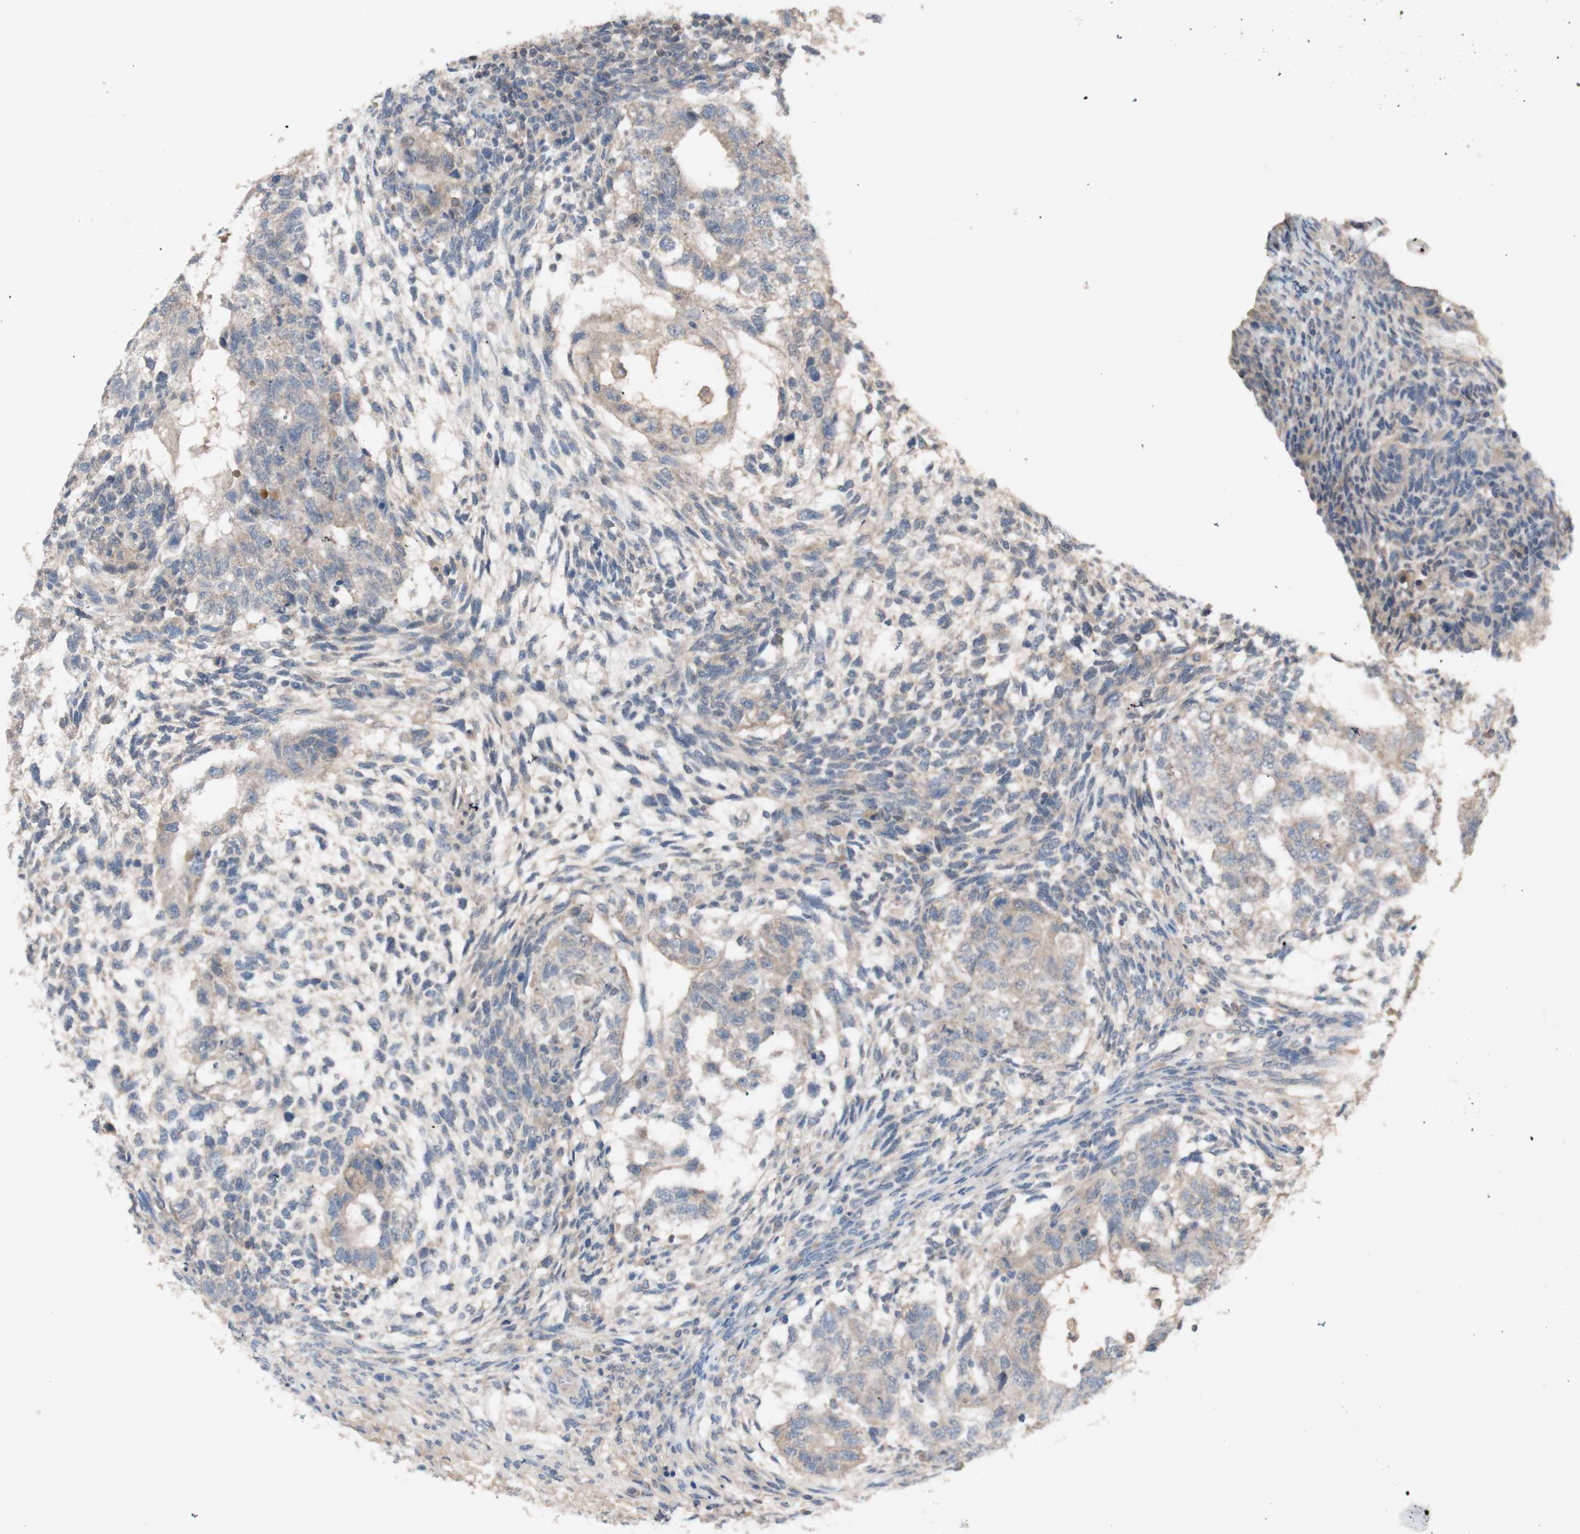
{"staining": {"intensity": "weak", "quantity": "25%-75%", "location": "cytoplasmic/membranous"}, "tissue": "testis cancer", "cell_type": "Tumor cells", "image_type": "cancer", "snomed": [{"axis": "morphology", "description": "Normal tissue, NOS"}, {"axis": "morphology", "description": "Carcinoma, Embryonal, NOS"}, {"axis": "topography", "description": "Testis"}], "caption": "Weak cytoplasmic/membranous positivity is present in about 25%-75% of tumor cells in testis cancer (embryonal carcinoma). (DAB (3,3'-diaminobenzidine) IHC, brown staining for protein, blue staining for nuclei).", "gene": "PEX2", "patient": {"sex": "male", "age": 36}}